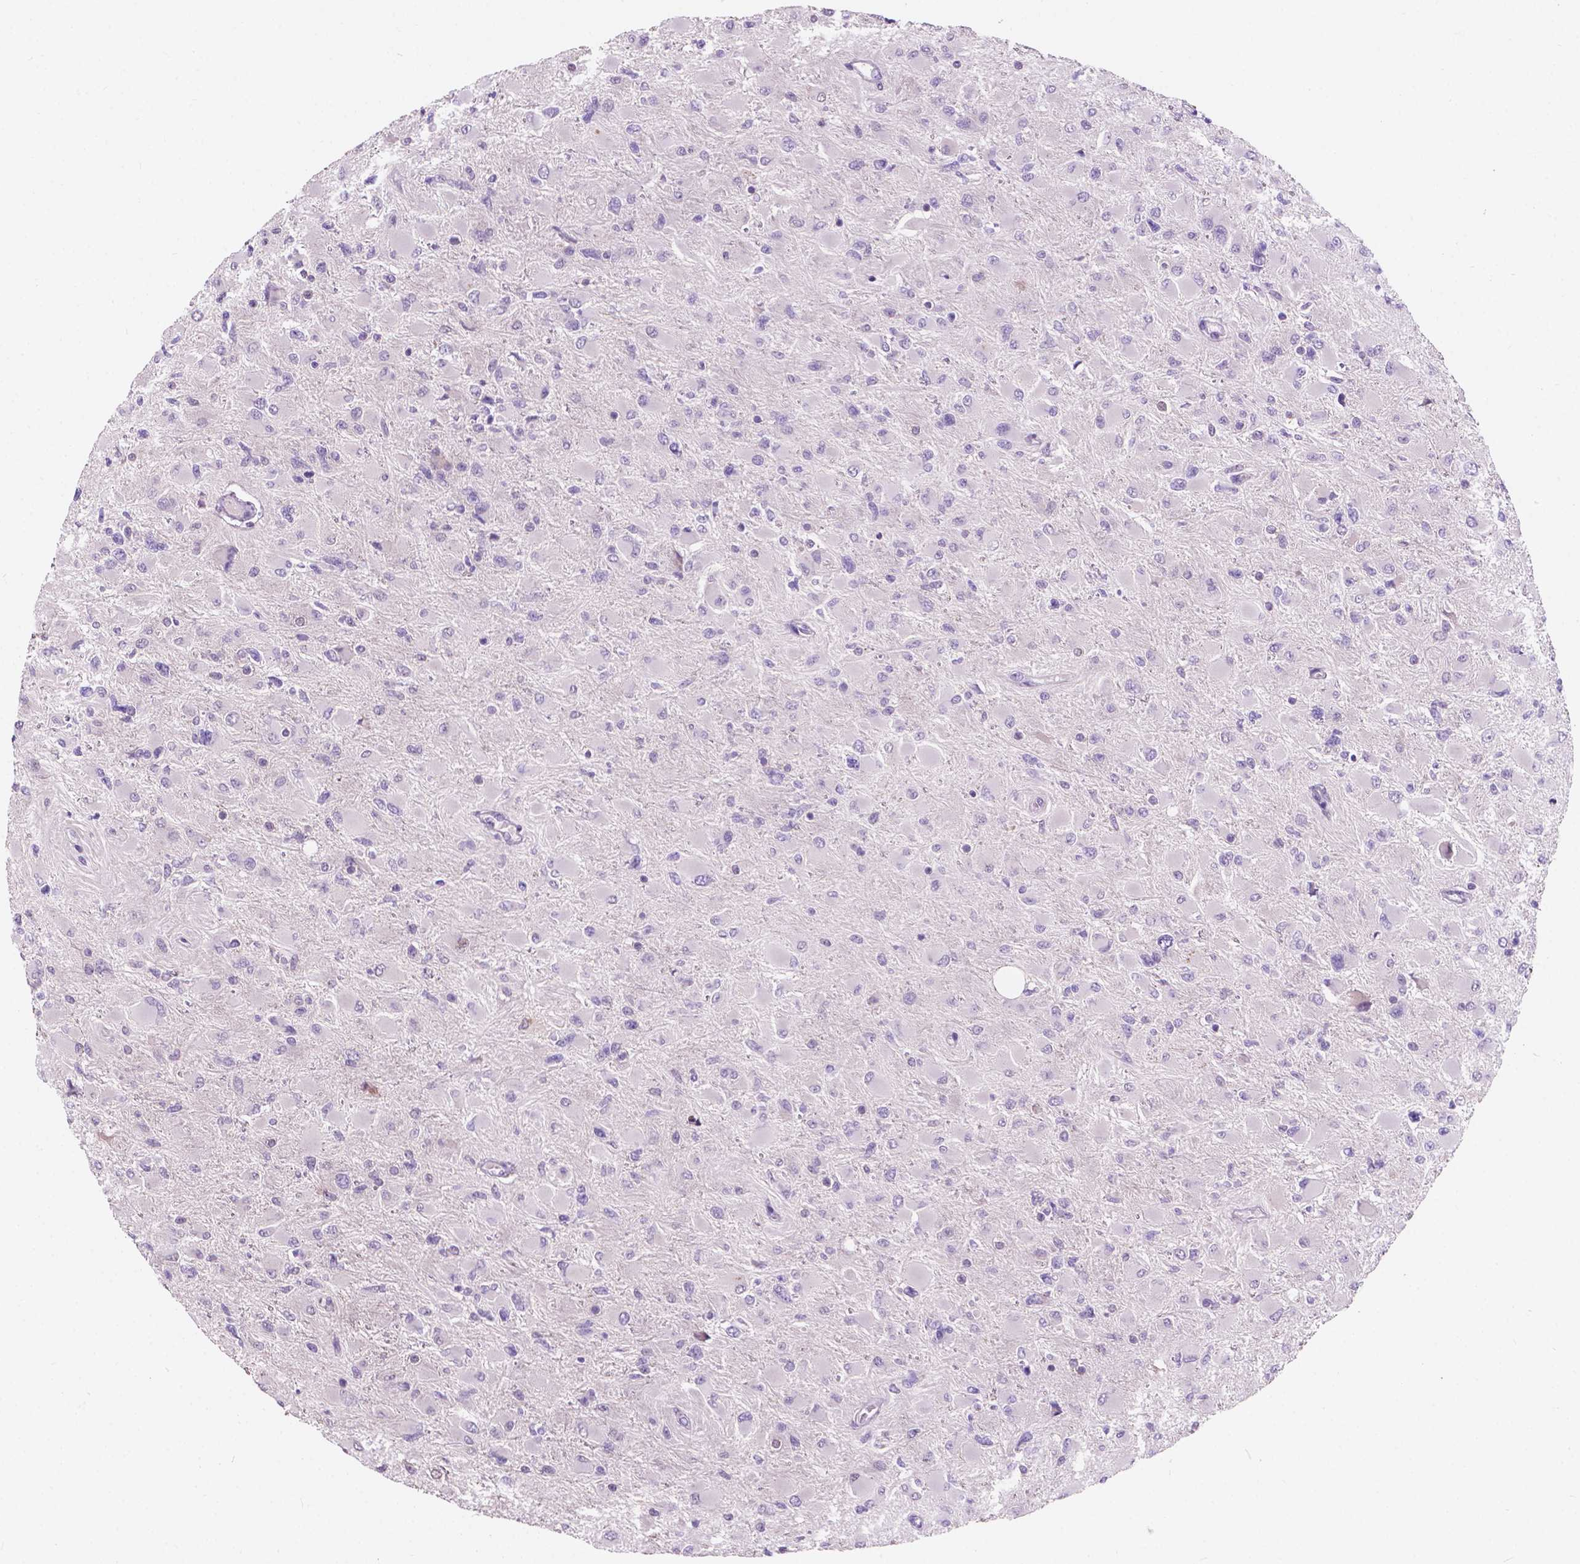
{"staining": {"intensity": "negative", "quantity": "none", "location": "none"}, "tissue": "glioma", "cell_type": "Tumor cells", "image_type": "cancer", "snomed": [{"axis": "morphology", "description": "Glioma, malignant, High grade"}, {"axis": "topography", "description": "Cerebral cortex"}], "caption": "This is a micrograph of immunohistochemistry (IHC) staining of glioma, which shows no staining in tumor cells. Nuclei are stained in blue.", "gene": "IREB2", "patient": {"sex": "female", "age": 36}}